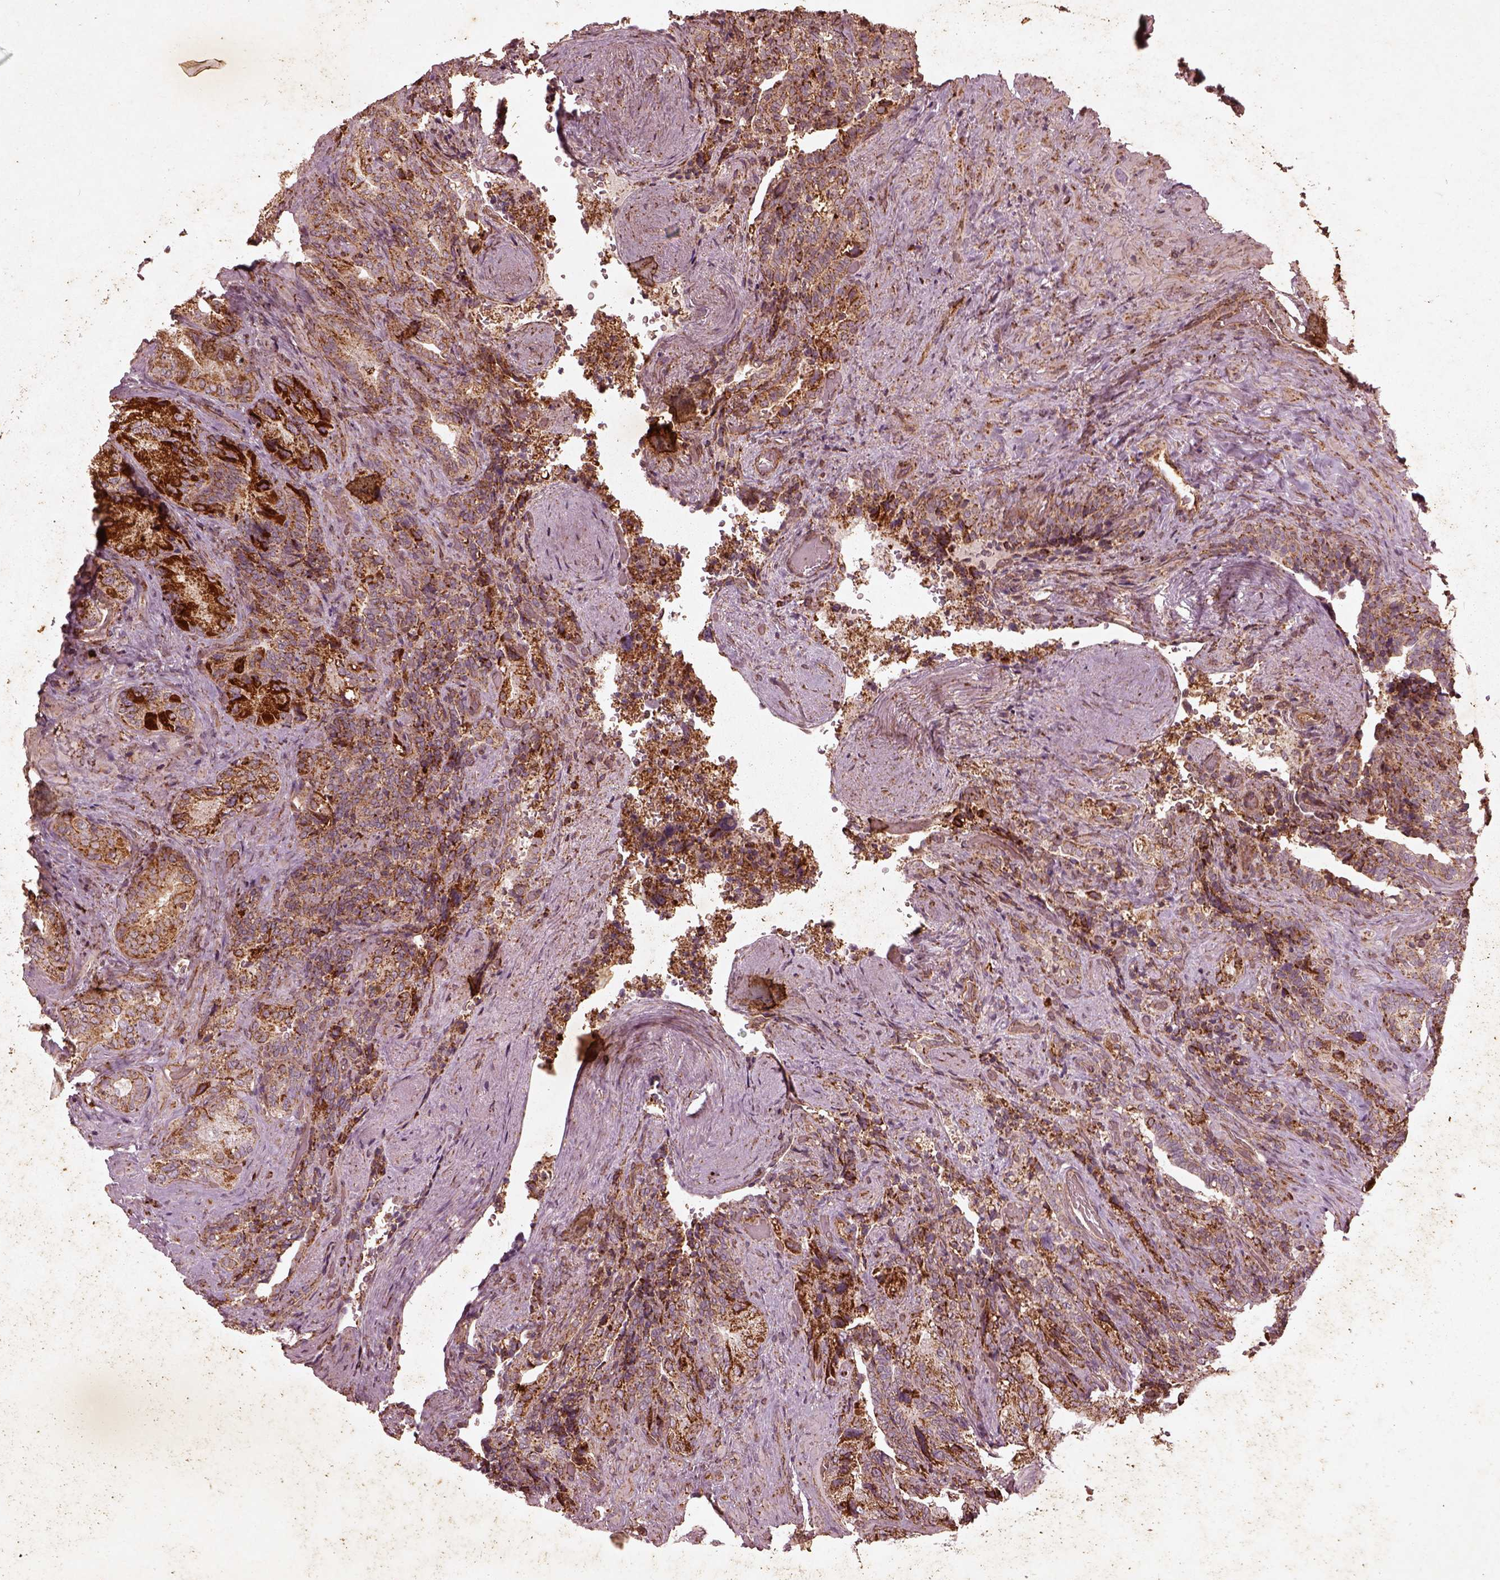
{"staining": {"intensity": "moderate", "quantity": ">75%", "location": "cytoplasmic/membranous"}, "tissue": "seminal vesicle", "cell_type": "Glandular cells", "image_type": "normal", "snomed": [{"axis": "morphology", "description": "Normal tissue, NOS"}, {"axis": "topography", "description": "Seminal veicle"}], "caption": "Moderate cytoplasmic/membranous staining for a protein is present in approximately >75% of glandular cells of normal seminal vesicle using immunohistochemistry.", "gene": "ENSG00000285130", "patient": {"sex": "male", "age": 69}}